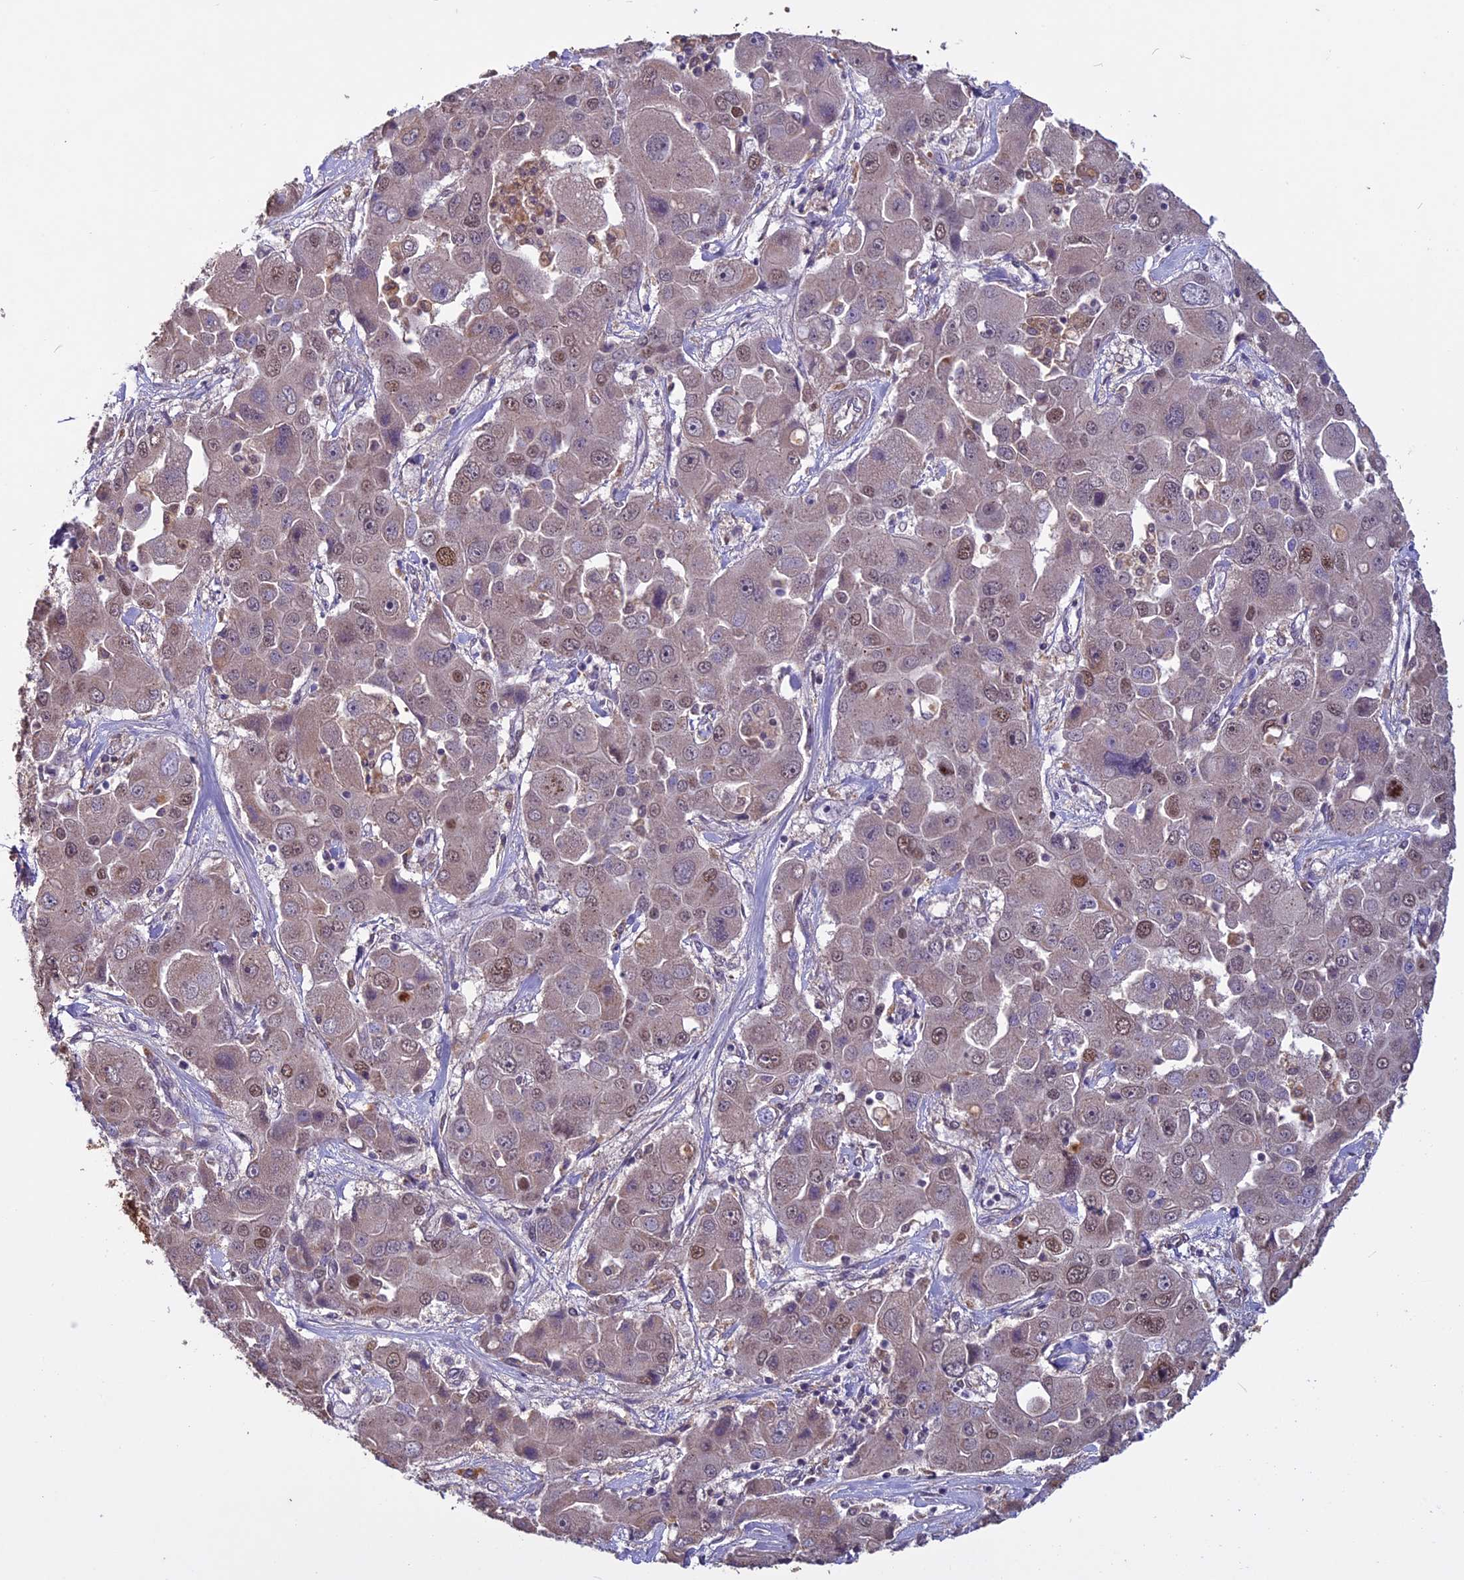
{"staining": {"intensity": "moderate", "quantity": "25%-75%", "location": "nuclear"}, "tissue": "liver cancer", "cell_type": "Tumor cells", "image_type": "cancer", "snomed": [{"axis": "morphology", "description": "Cholangiocarcinoma"}, {"axis": "topography", "description": "Liver"}], "caption": "This is an image of IHC staining of cholangiocarcinoma (liver), which shows moderate expression in the nuclear of tumor cells.", "gene": "C3orf70", "patient": {"sex": "male", "age": 67}}